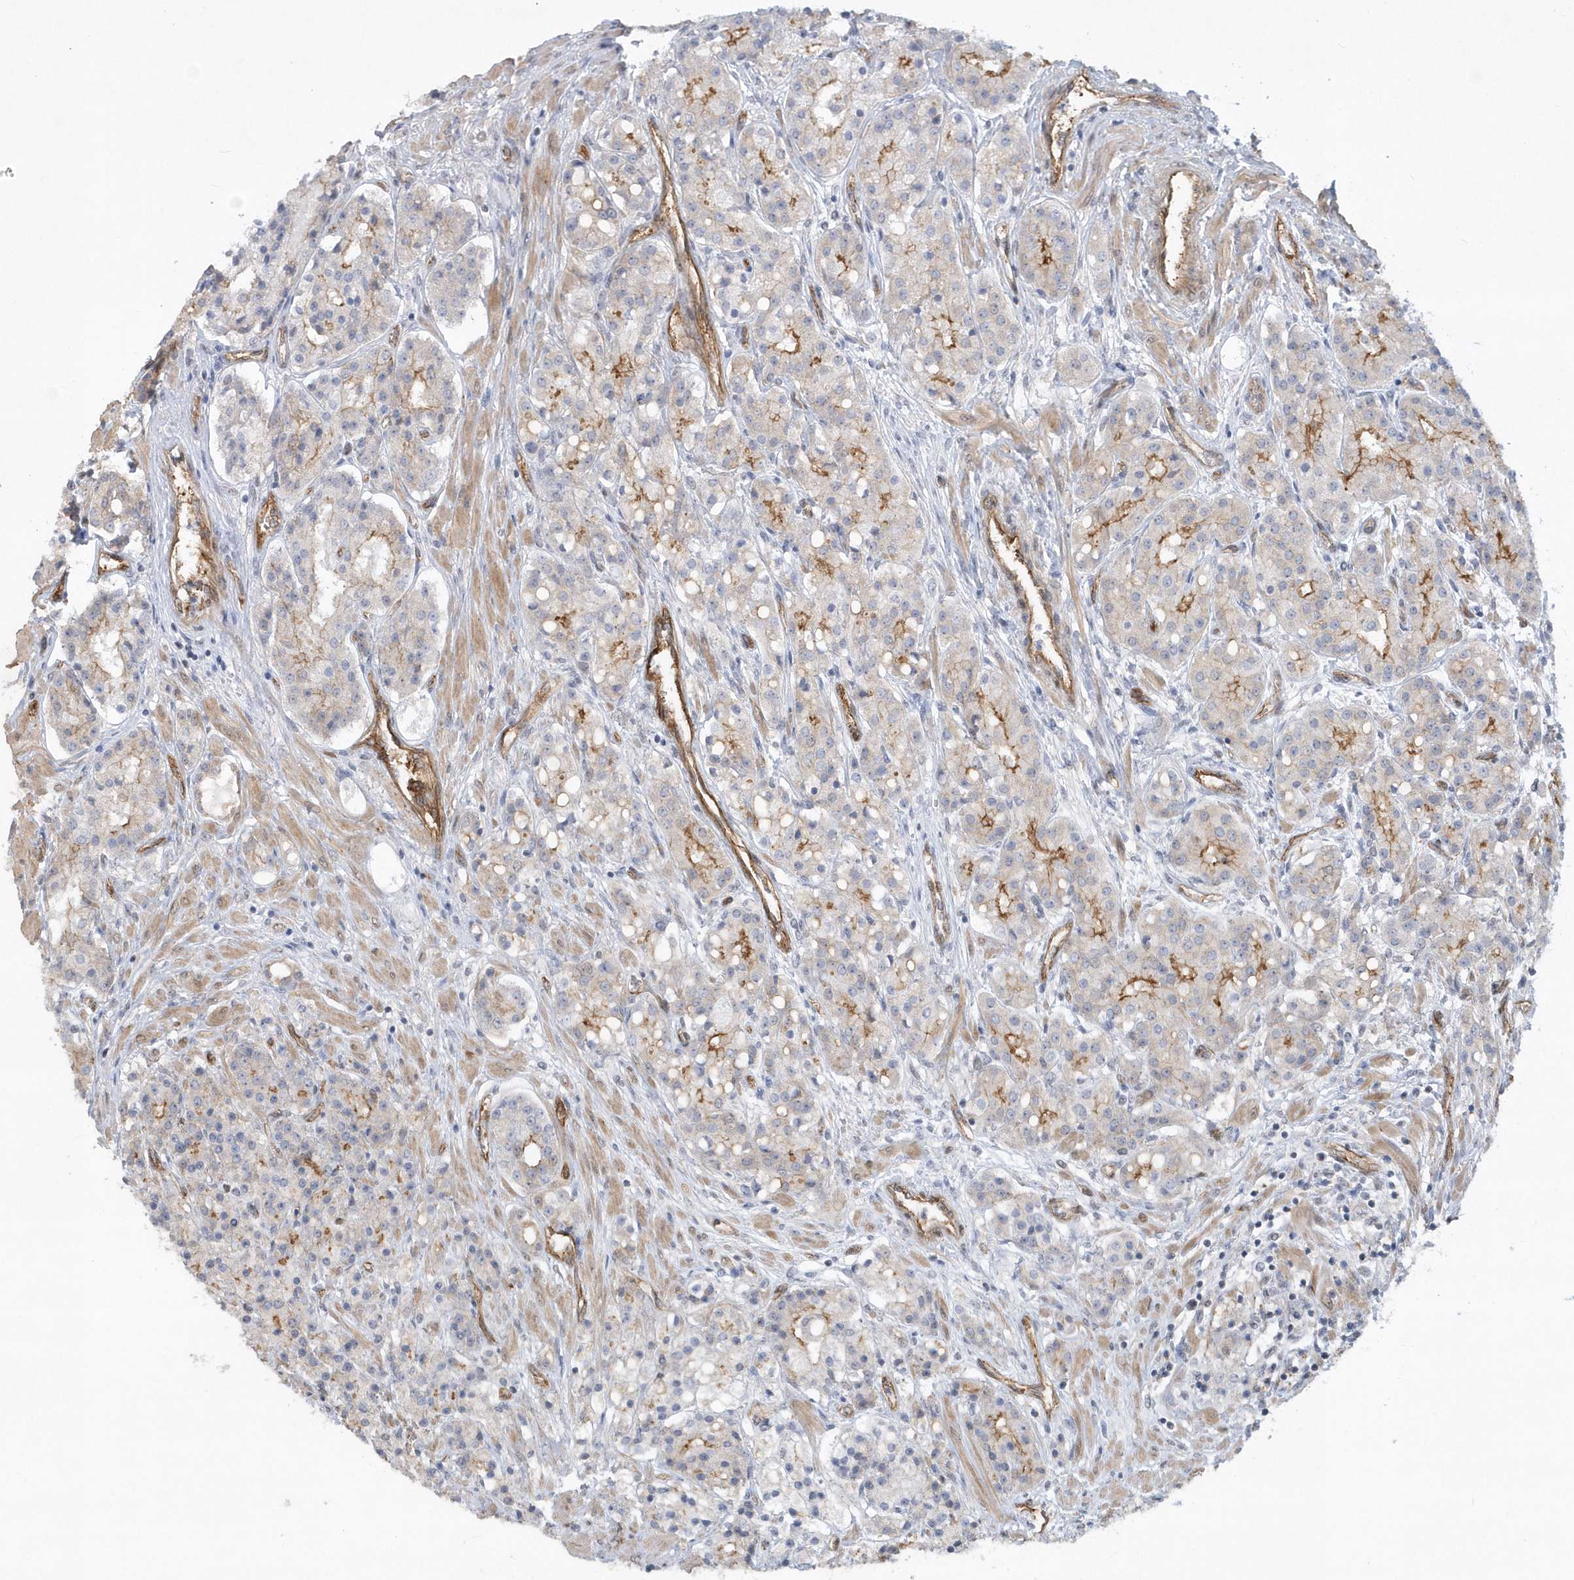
{"staining": {"intensity": "moderate", "quantity": "<25%", "location": "cytoplasmic/membranous"}, "tissue": "prostate cancer", "cell_type": "Tumor cells", "image_type": "cancer", "snomed": [{"axis": "morphology", "description": "Adenocarcinoma, High grade"}, {"axis": "topography", "description": "Prostate"}], "caption": "High-power microscopy captured an immunohistochemistry micrograph of prostate cancer (high-grade adenocarcinoma), revealing moderate cytoplasmic/membranous positivity in approximately <25% of tumor cells.", "gene": "RAI14", "patient": {"sex": "male", "age": 60}}